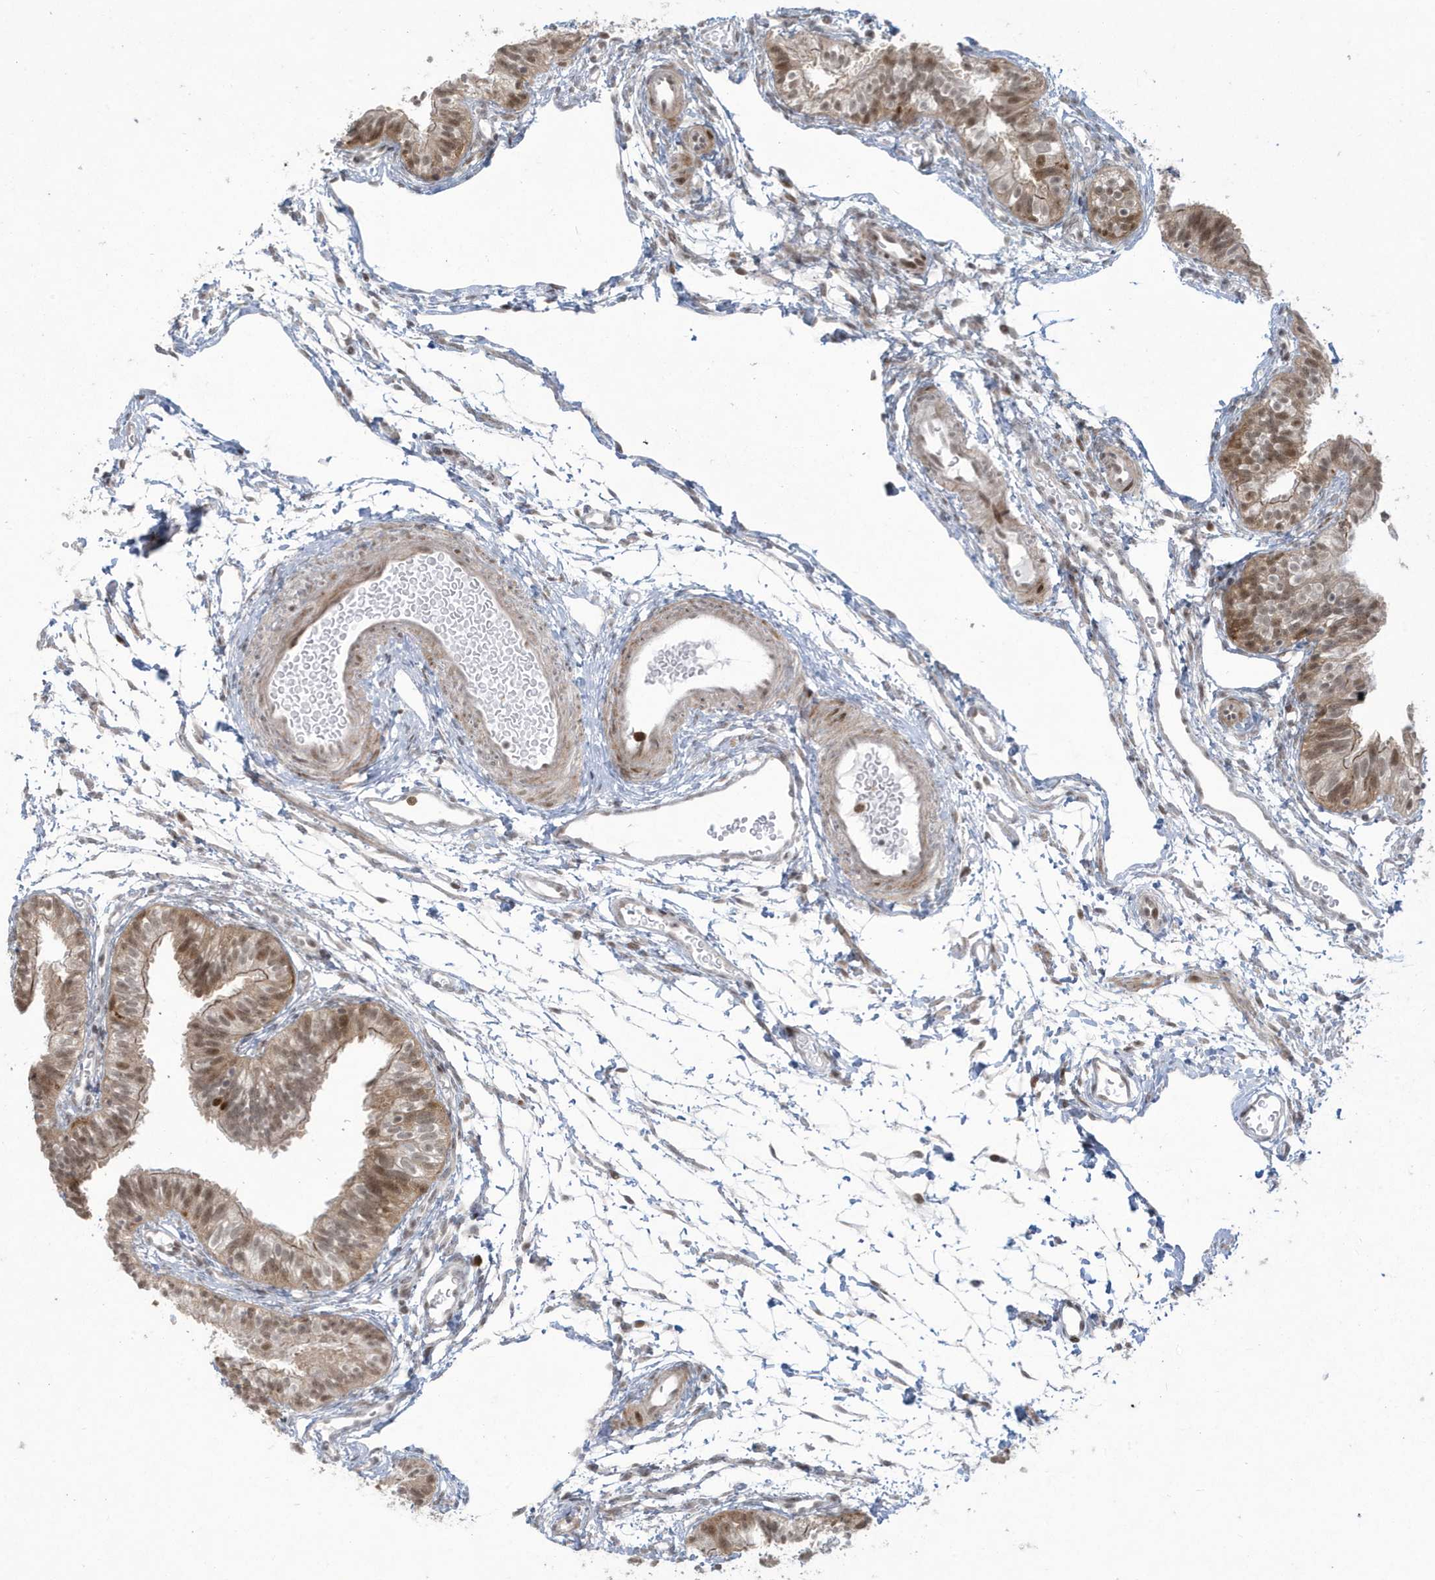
{"staining": {"intensity": "moderate", "quantity": ">75%", "location": "cytoplasmic/membranous,nuclear"}, "tissue": "fallopian tube", "cell_type": "Glandular cells", "image_type": "normal", "snomed": [{"axis": "morphology", "description": "Normal tissue, NOS"}, {"axis": "topography", "description": "Fallopian tube"}], "caption": "Protein expression by IHC shows moderate cytoplasmic/membranous,nuclear positivity in about >75% of glandular cells in unremarkable fallopian tube. (Brightfield microscopy of DAB IHC at high magnification).", "gene": "C1orf52", "patient": {"sex": "female", "age": 35}}